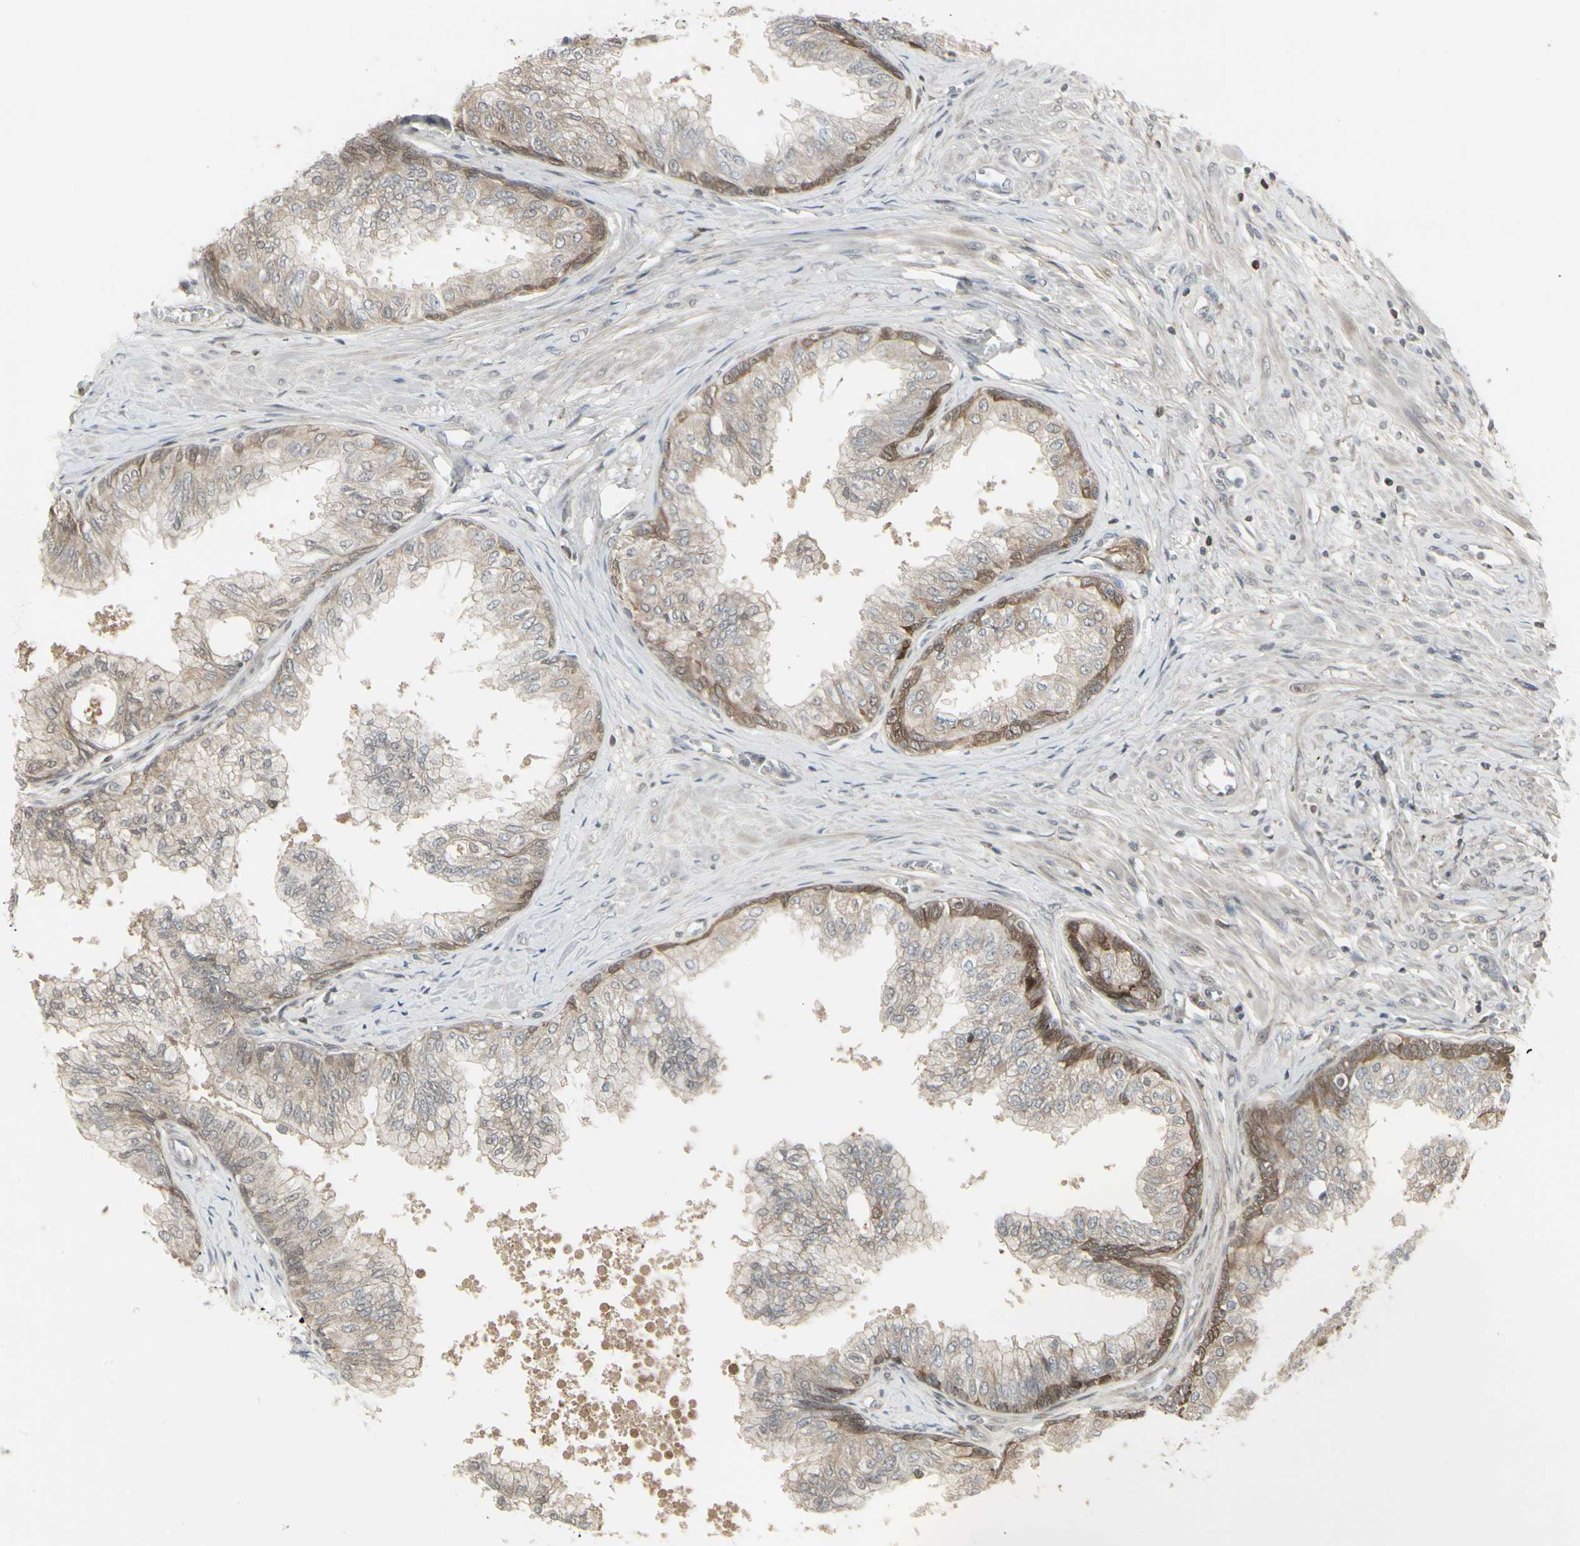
{"staining": {"intensity": "moderate", "quantity": ">75%", "location": "cytoplasmic/membranous"}, "tissue": "prostate", "cell_type": "Glandular cells", "image_type": "normal", "snomed": [{"axis": "morphology", "description": "Normal tissue, NOS"}, {"axis": "topography", "description": "Prostate"}, {"axis": "topography", "description": "Seminal veicle"}], "caption": "Immunohistochemistry (IHC) photomicrograph of normal human prostate stained for a protein (brown), which reveals medium levels of moderate cytoplasmic/membranous expression in about >75% of glandular cells.", "gene": "IGFBP6", "patient": {"sex": "male", "age": 60}}